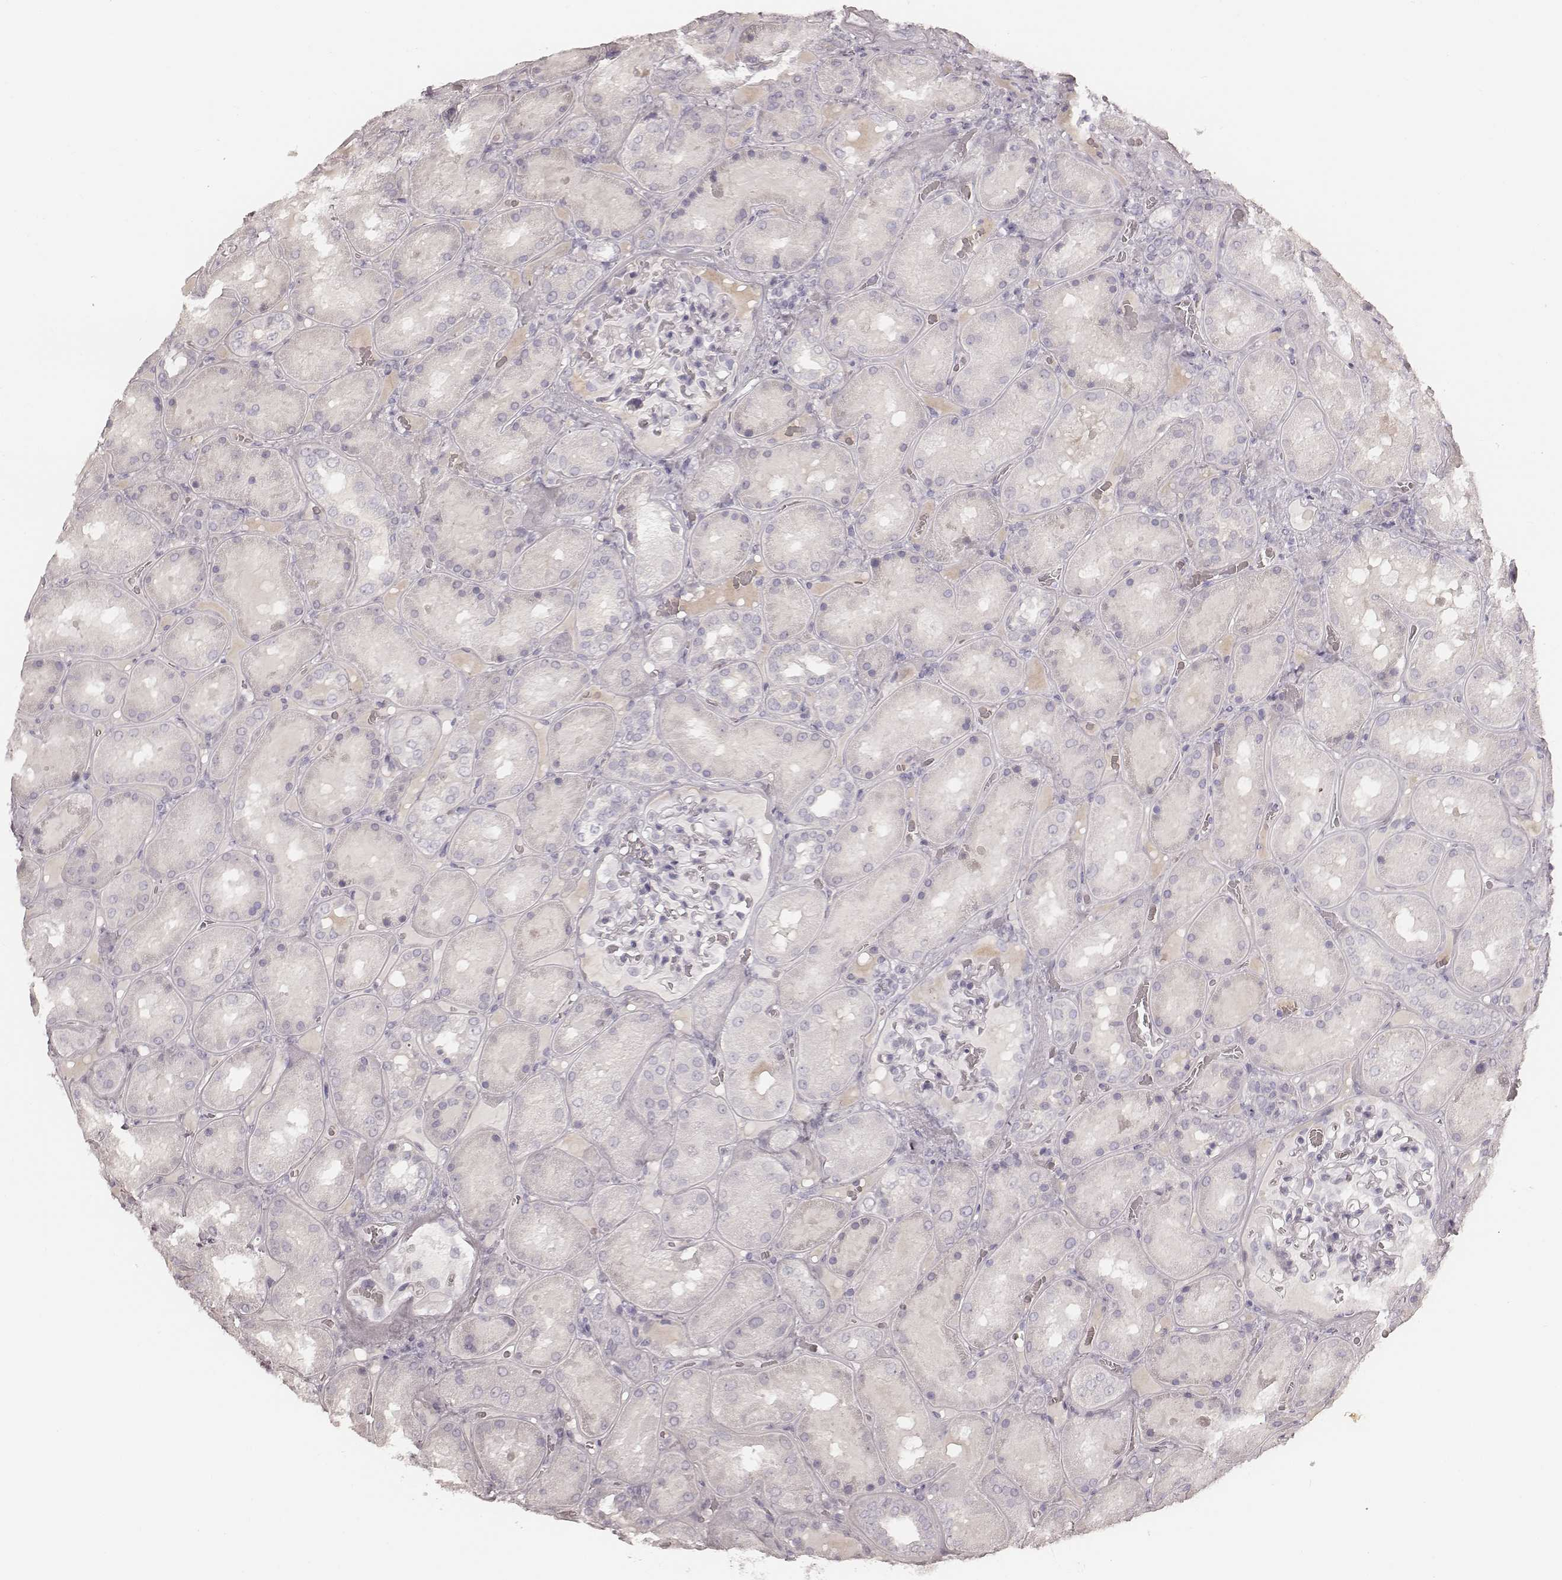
{"staining": {"intensity": "negative", "quantity": "none", "location": "none"}, "tissue": "kidney", "cell_type": "Cells in glomeruli", "image_type": "normal", "snomed": [{"axis": "morphology", "description": "Normal tissue, NOS"}, {"axis": "topography", "description": "Kidney"}], "caption": "High power microscopy micrograph of an immunohistochemistry image of normal kidney, revealing no significant expression in cells in glomeruli. Nuclei are stained in blue.", "gene": "KRT26", "patient": {"sex": "male", "age": 73}}